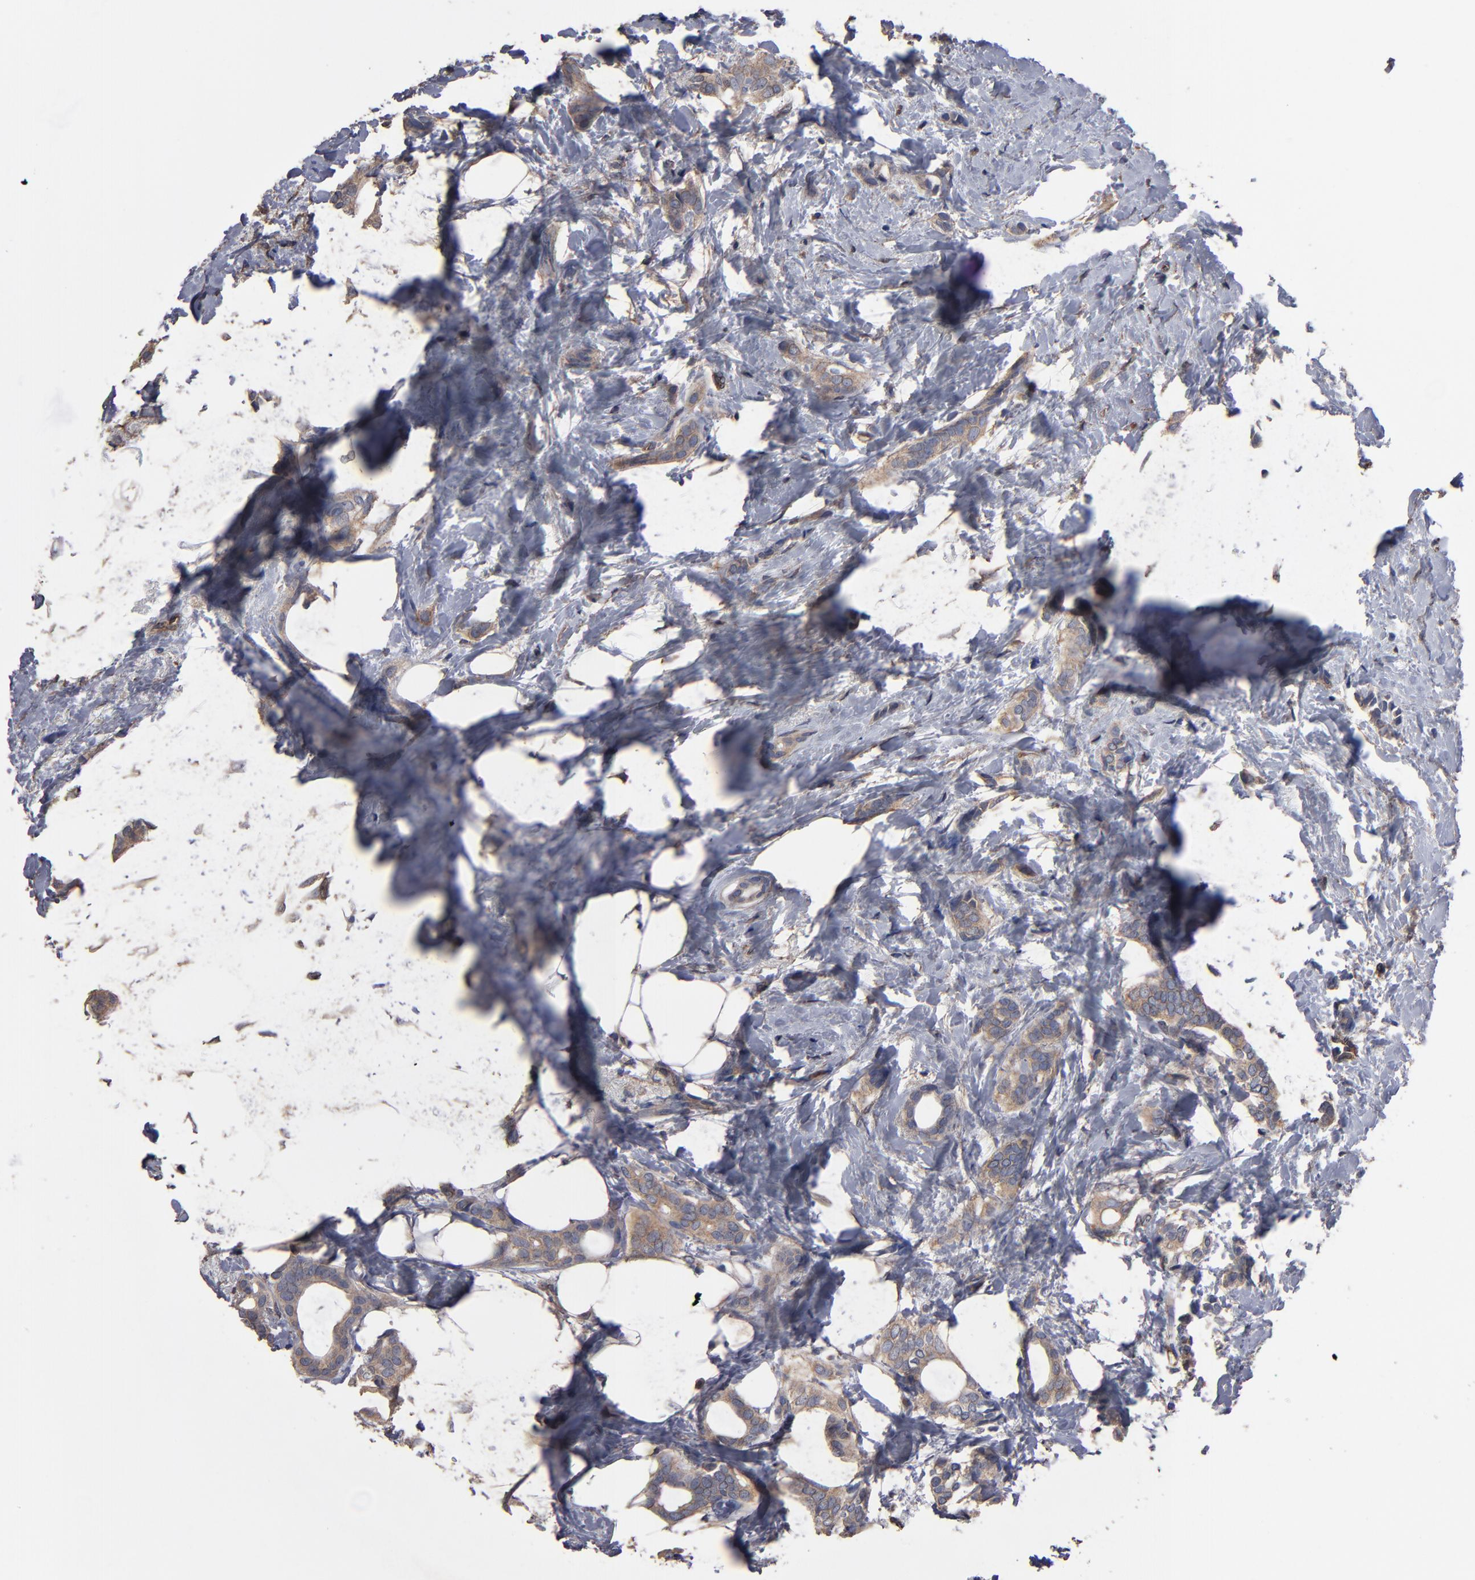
{"staining": {"intensity": "weak", "quantity": ">75%", "location": "cytoplasmic/membranous"}, "tissue": "breast cancer", "cell_type": "Tumor cells", "image_type": "cancer", "snomed": [{"axis": "morphology", "description": "Duct carcinoma"}, {"axis": "topography", "description": "Breast"}], "caption": "An IHC image of neoplastic tissue is shown. Protein staining in brown highlights weak cytoplasmic/membranous positivity in breast cancer within tumor cells.", "gene": "DMD", "patient": {"sex": "female", "age": 54}}